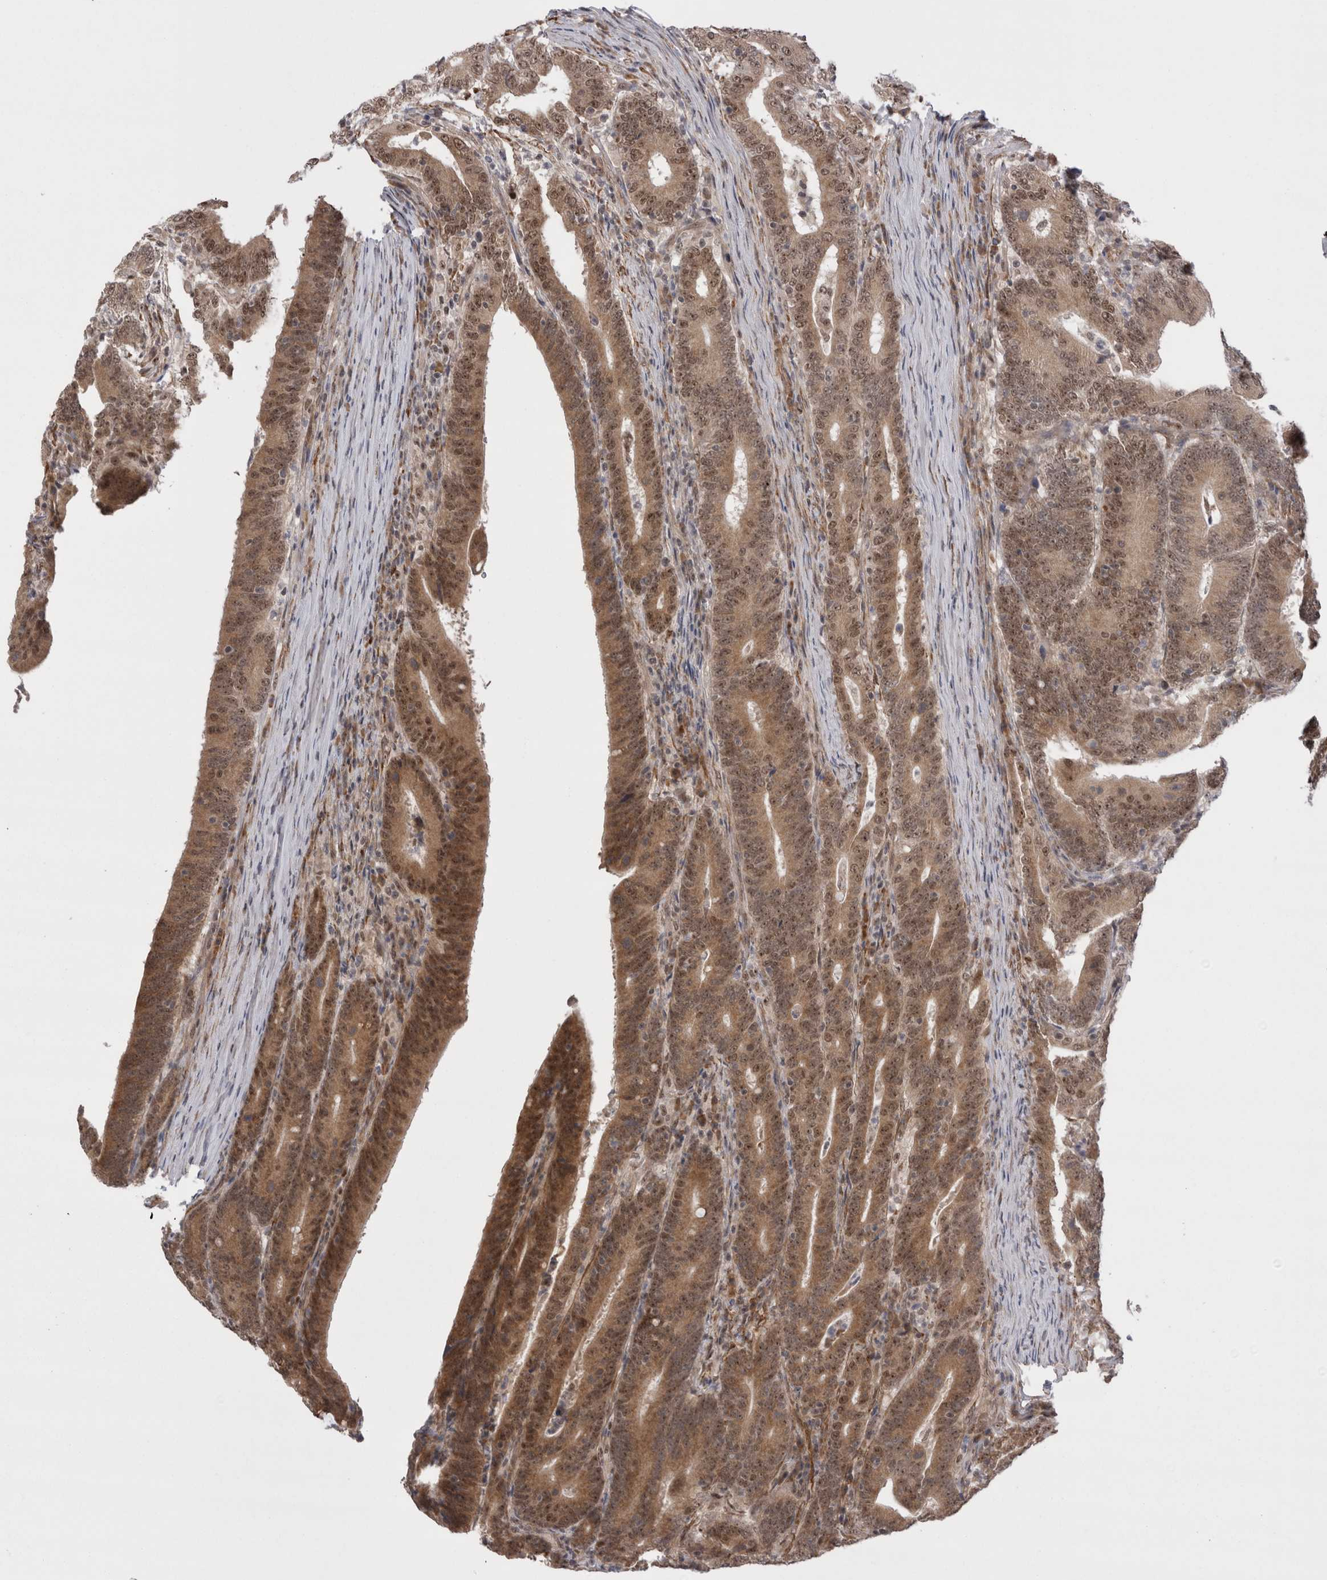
{"staining": {"intensity": "moderate", "quantity": ">75%", "location": "cytoplasmic/membranous,nuclear"}, "tissue": "colorectal cancer", "cell_type": "Tumor cells", "image_type": "cancer", "snomed": [{"axis": "morphology", "description": "Adenocarcinoma, NOS"}, {"axis": "topography", "description": "Colon"}], "caption": "Tumor cells exhibit medium levels of moderate cytoplasmic/membranous and nuclear expression in approximately >75% of cells in colorectal cancer.", "gene": "EXOSC4", "patient": {"sex": "female", "age": 66}}